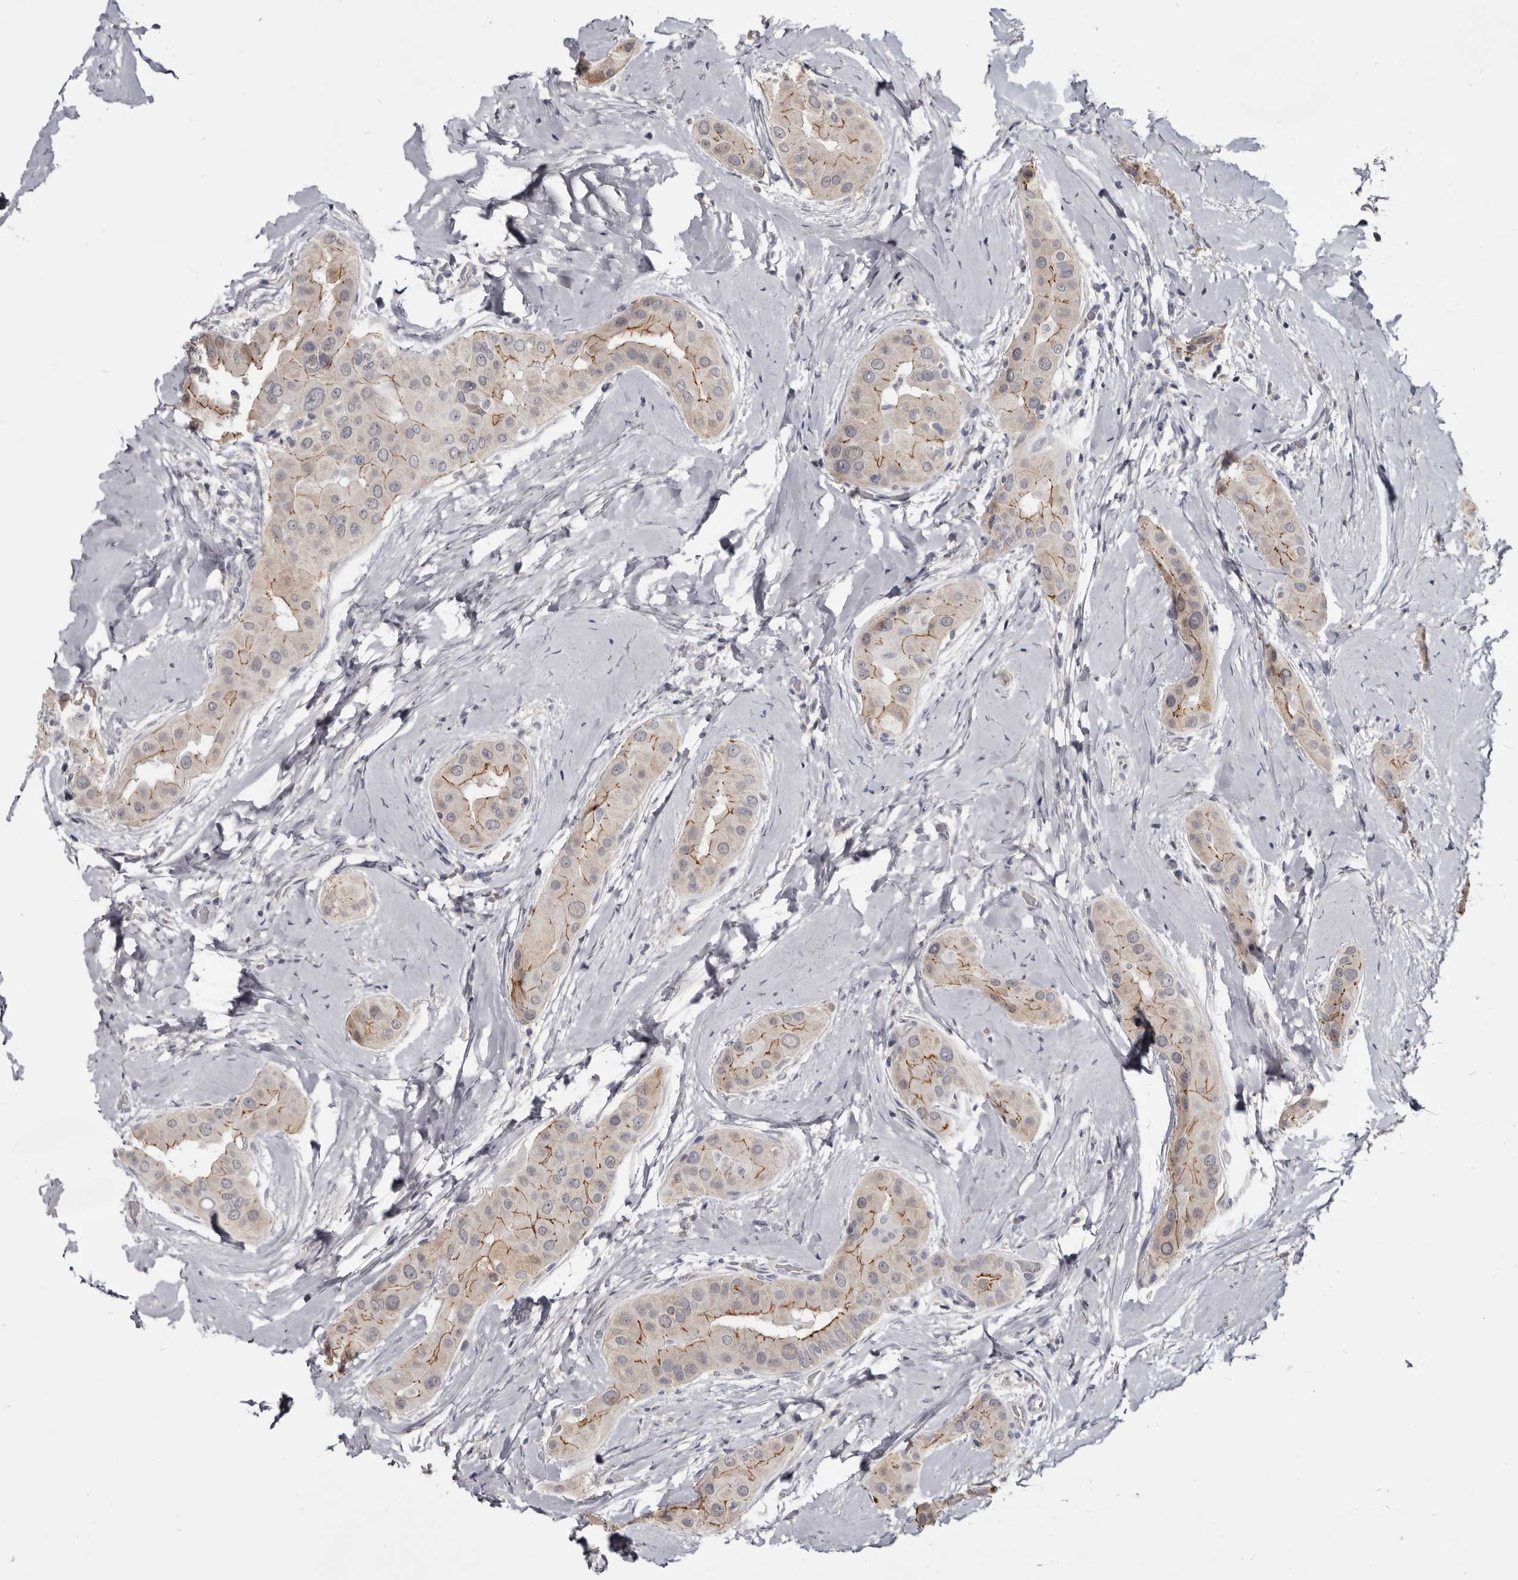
{"staining": {"intensity": "strong", "quantity": "25%-75%", "location": "cytoplasmic/membranous"}, "tissue": "thyroid cancer", "cell_type": "Tumor cells", "image_type": "cancer", "snomed": [{"axis": "morphology", "description": "Papillary adenocarcinoma, NOS"}, {"axis": "topography", "description": "Thyroid gland"}], "caption": "The image demonstrates immunohistochemical staining of thyroid cancer (papillary adenocarcinoma). There is strong cytoplasmic/membranous expression is identified in approximately 25%-75% of tumor cells. The staining was performed using DAB to visualize the protein expression in brown, while the nuclei were stained in blue with hematoxylin (Magnification: 20x).", "gene": "CGN", "patient": {"sex": "male", "age": 33}}